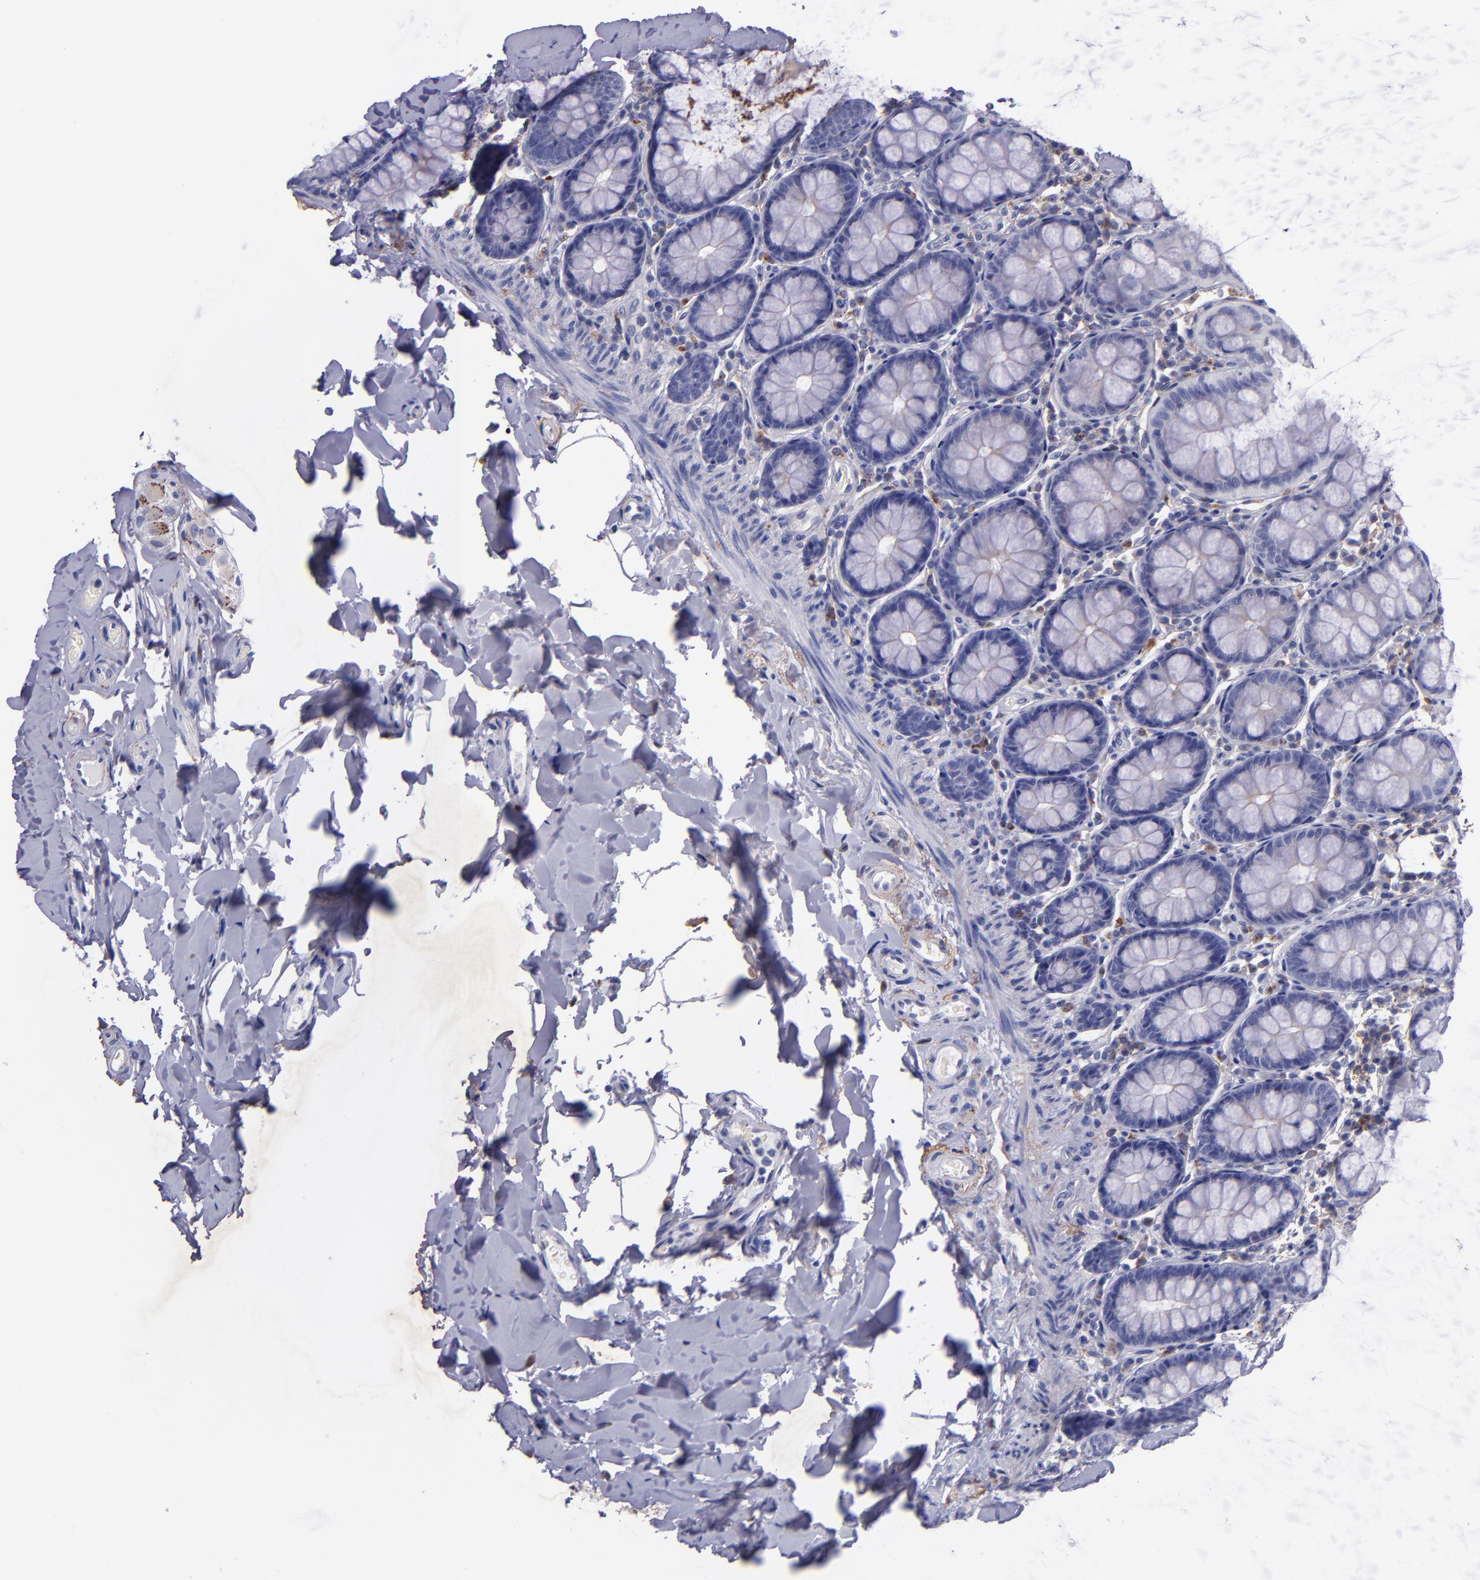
{"staining": {"intensity": "negative", "quantity": "none", "location": "none"}, "tissue": "colon", "cell_type": "Endothelial cells", "image_type": "normal", "snomed": [{"axis": "morphology", "description": "Normal tissue, NOS"}, {"axis": "topography", "description": "Colon"}], "caption": "Immunohistochemistry image of unremarkable colon: colon stained with DAB (3,3'-diaminobenzidine) displays no significant protein staining in endothelial cells.", "gene": "IVL", "patient": {"sex": "female", "age": 61}}